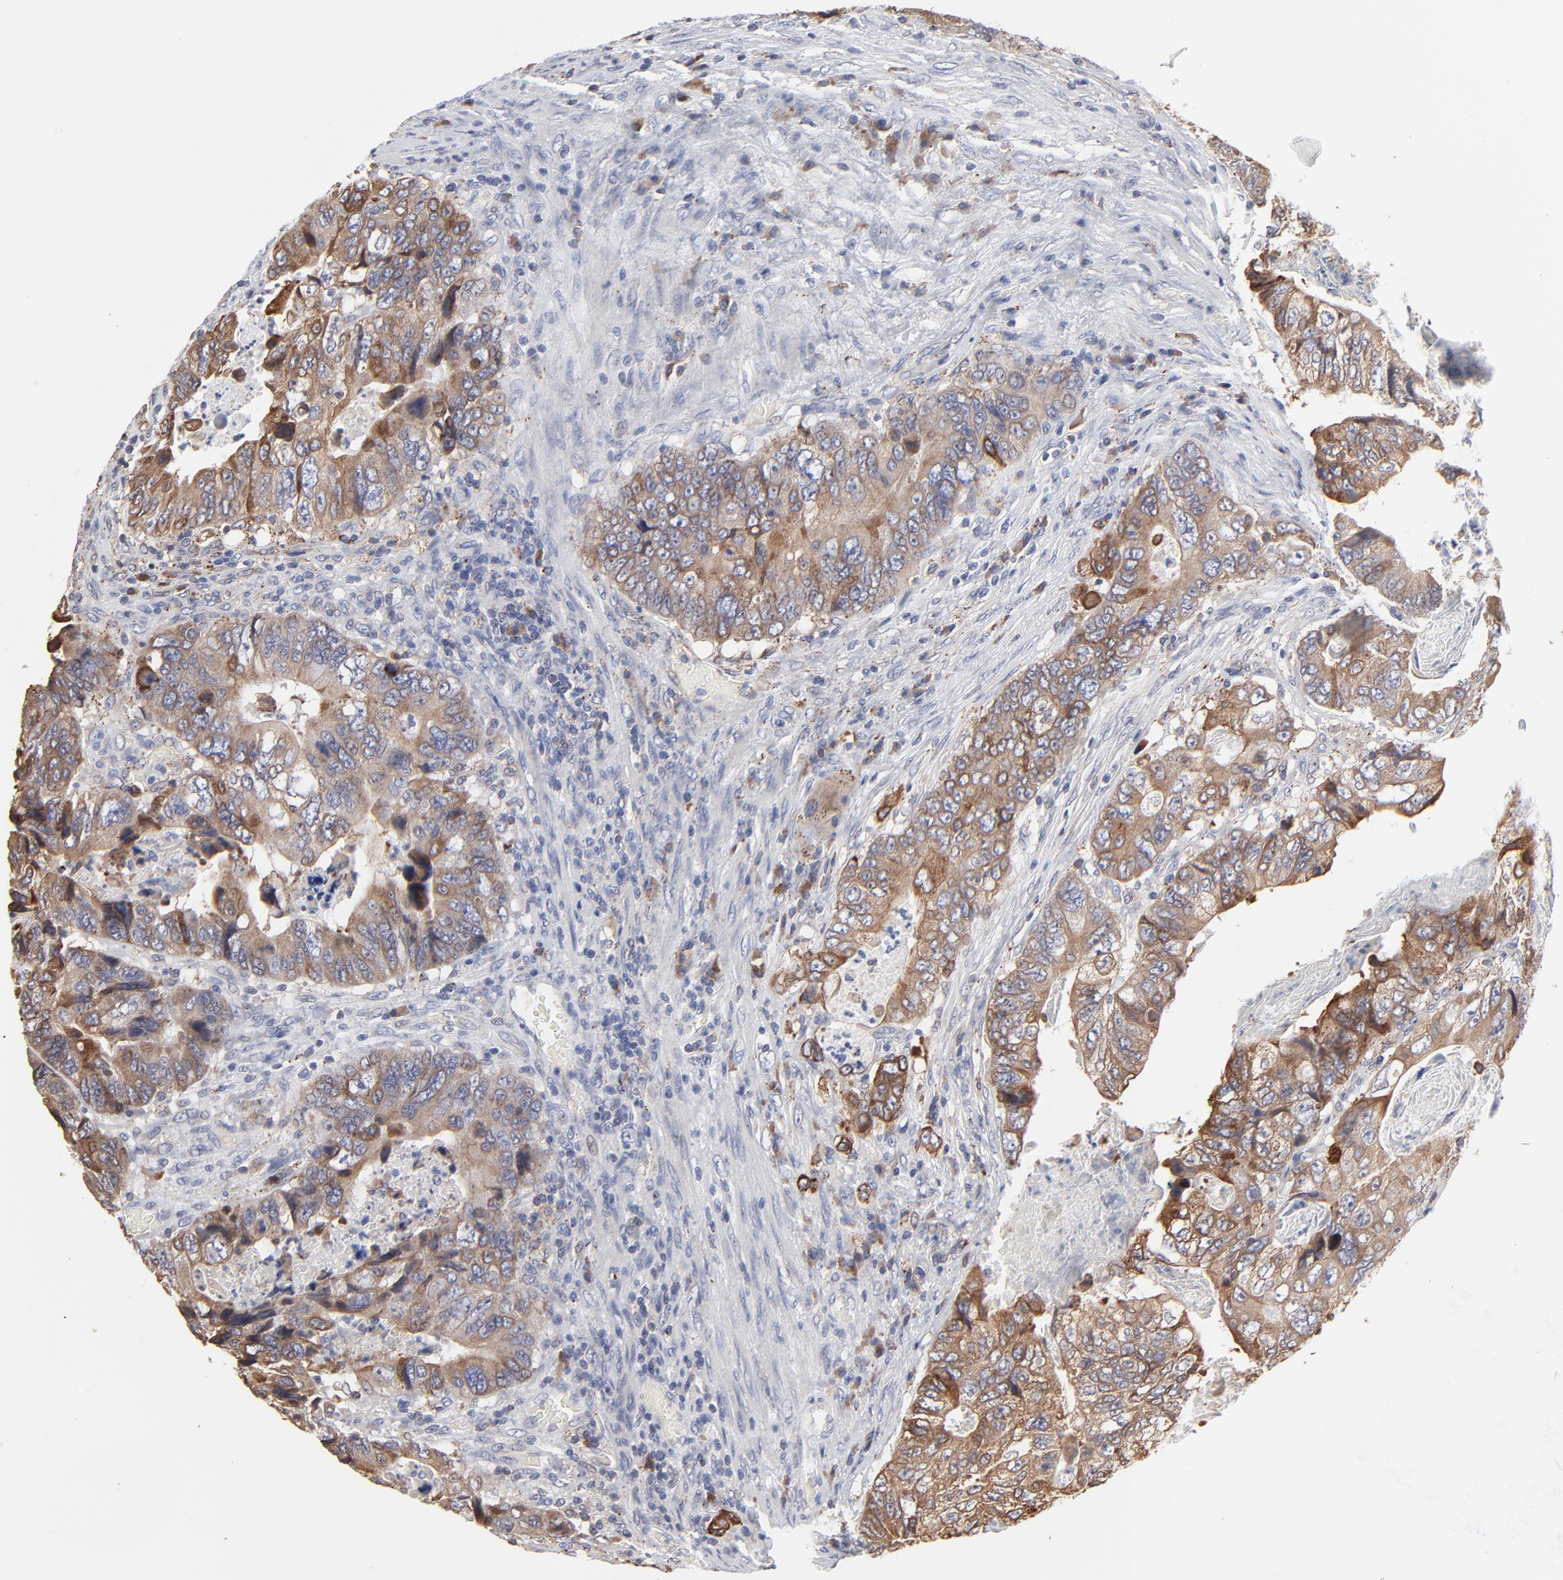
{"staining": {"intensity": "moderate", "quantity": ">75%", "location": "cytoplasmic/membranous"}, "tissue": "colorectal cancer", "cell_type": "Tumor cells", "image_type": "cancer", "snomed": [{"axis": "morphology", "description": "Adenocarcinoma, NOS"}, {"axis": "topography", "description": "Rectum"}], "caption": "Immunohistochemistry (IHC) staining of colorectal adenocarcinoma, which exhibits medium levels of moderate cytoplasmic/membranous expression in approximately >75% of tumor cells indicating moderate cytoplasmic/membranous protein staining. The staining was performed using DAB (3,3'-diaminobenzidine) (brown) for protein detection and nuclei were counterstained in hematoxylin (blue).", "gene": "TRIM22", "patient": {"sex": "female", "age": 82}}